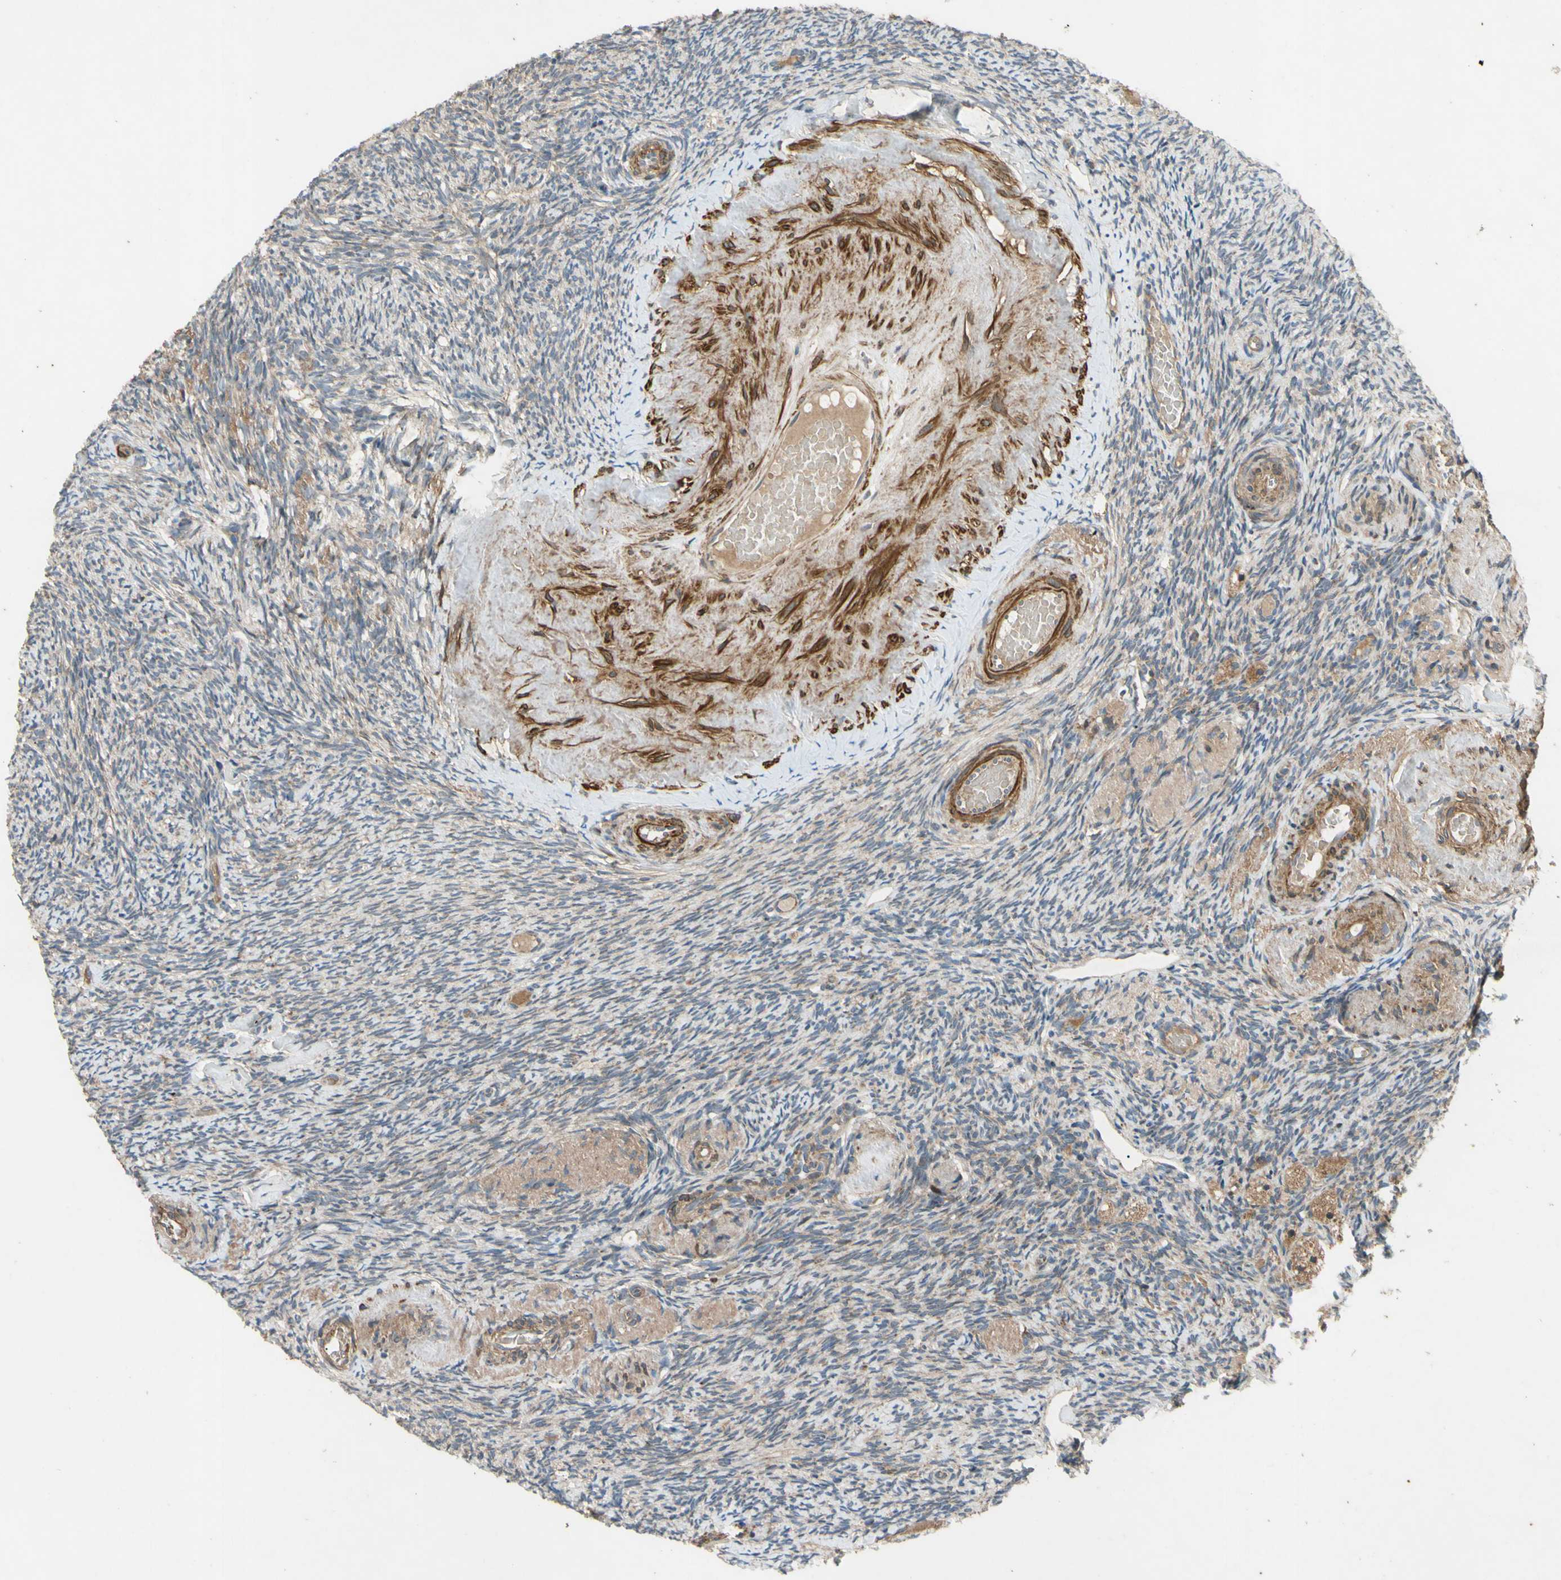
{"staining": {"intensity": "moderate", "quantity": ">75%", "location": "cytoplasmic/membranous"}, "tissue": "ovary", "cell_type": "Follicle cells", "image_type": "normal", "snomed": [{"axis": "morphology", "description": "Normal tissue, NOS"}, {"axis": "topography", "description": "Ovary"}], "caption": "IHC histopathology image of normal ovary stained for a protein (brown), which exhibits medium levels of moderate cytoplasmic/membranous expression in approximately >75% of follicle cells.", "gene": "PARD6A", "patient": {"sex": "female", "age": 60}}